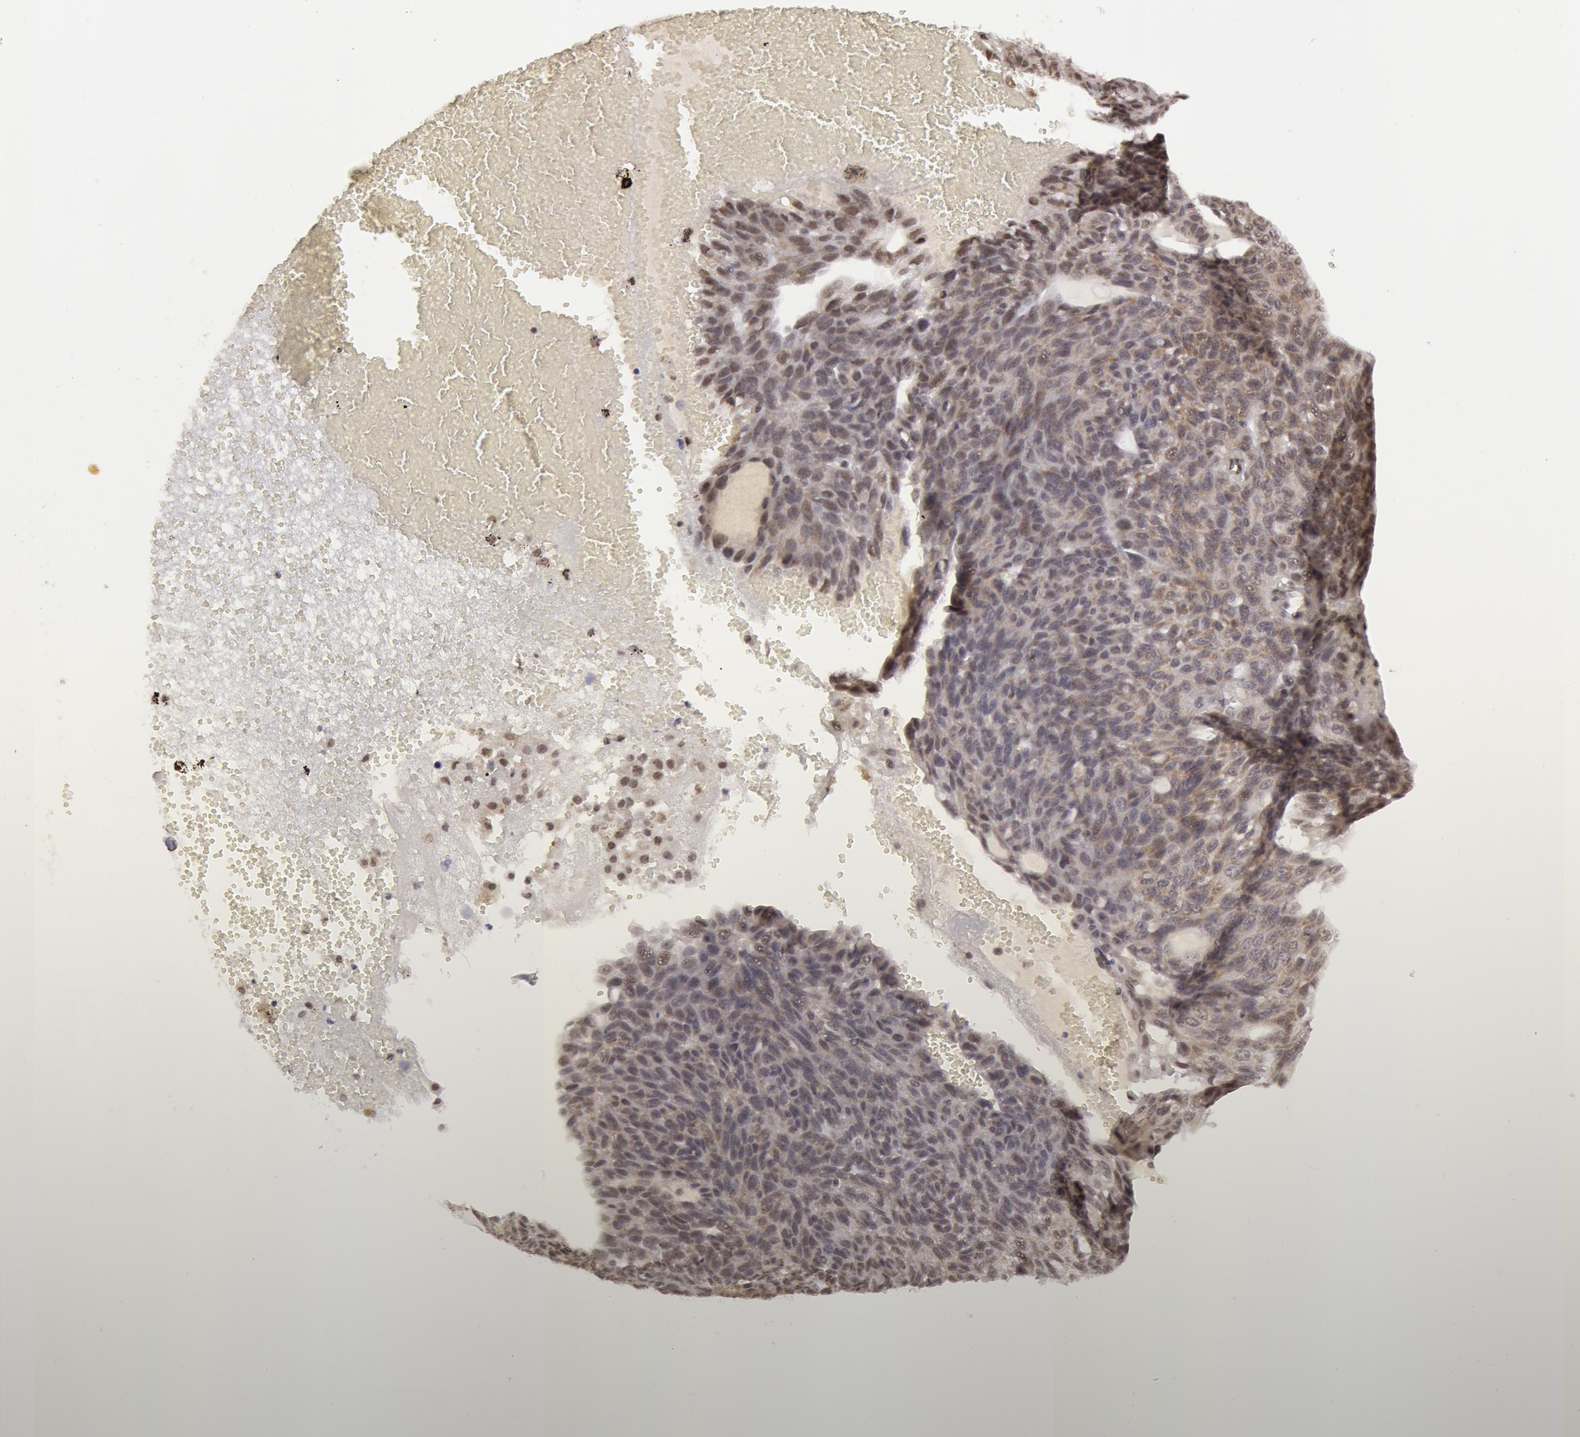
{"staining": {"intensity": "negative", "quantity": "none", "location": "none"}, "tissue": "ovarian cancer", "cell_type": "Tumor cells", "image_type": "cancer", "snomed": [{"axis": "morphology", "description": "Carcinoma, endometroid"}, {"axis": "topography", "description": "Ovary"}], "caption": "An image of ovarian endometroid carcinoma stained for a protein demonstrates no brown staining in tumor cells. (Brightfield microscopy of DAB immunohistochemistry at high magnification).", "gene": "VRTN", "patient": {"sex": "female", "age": 60}}